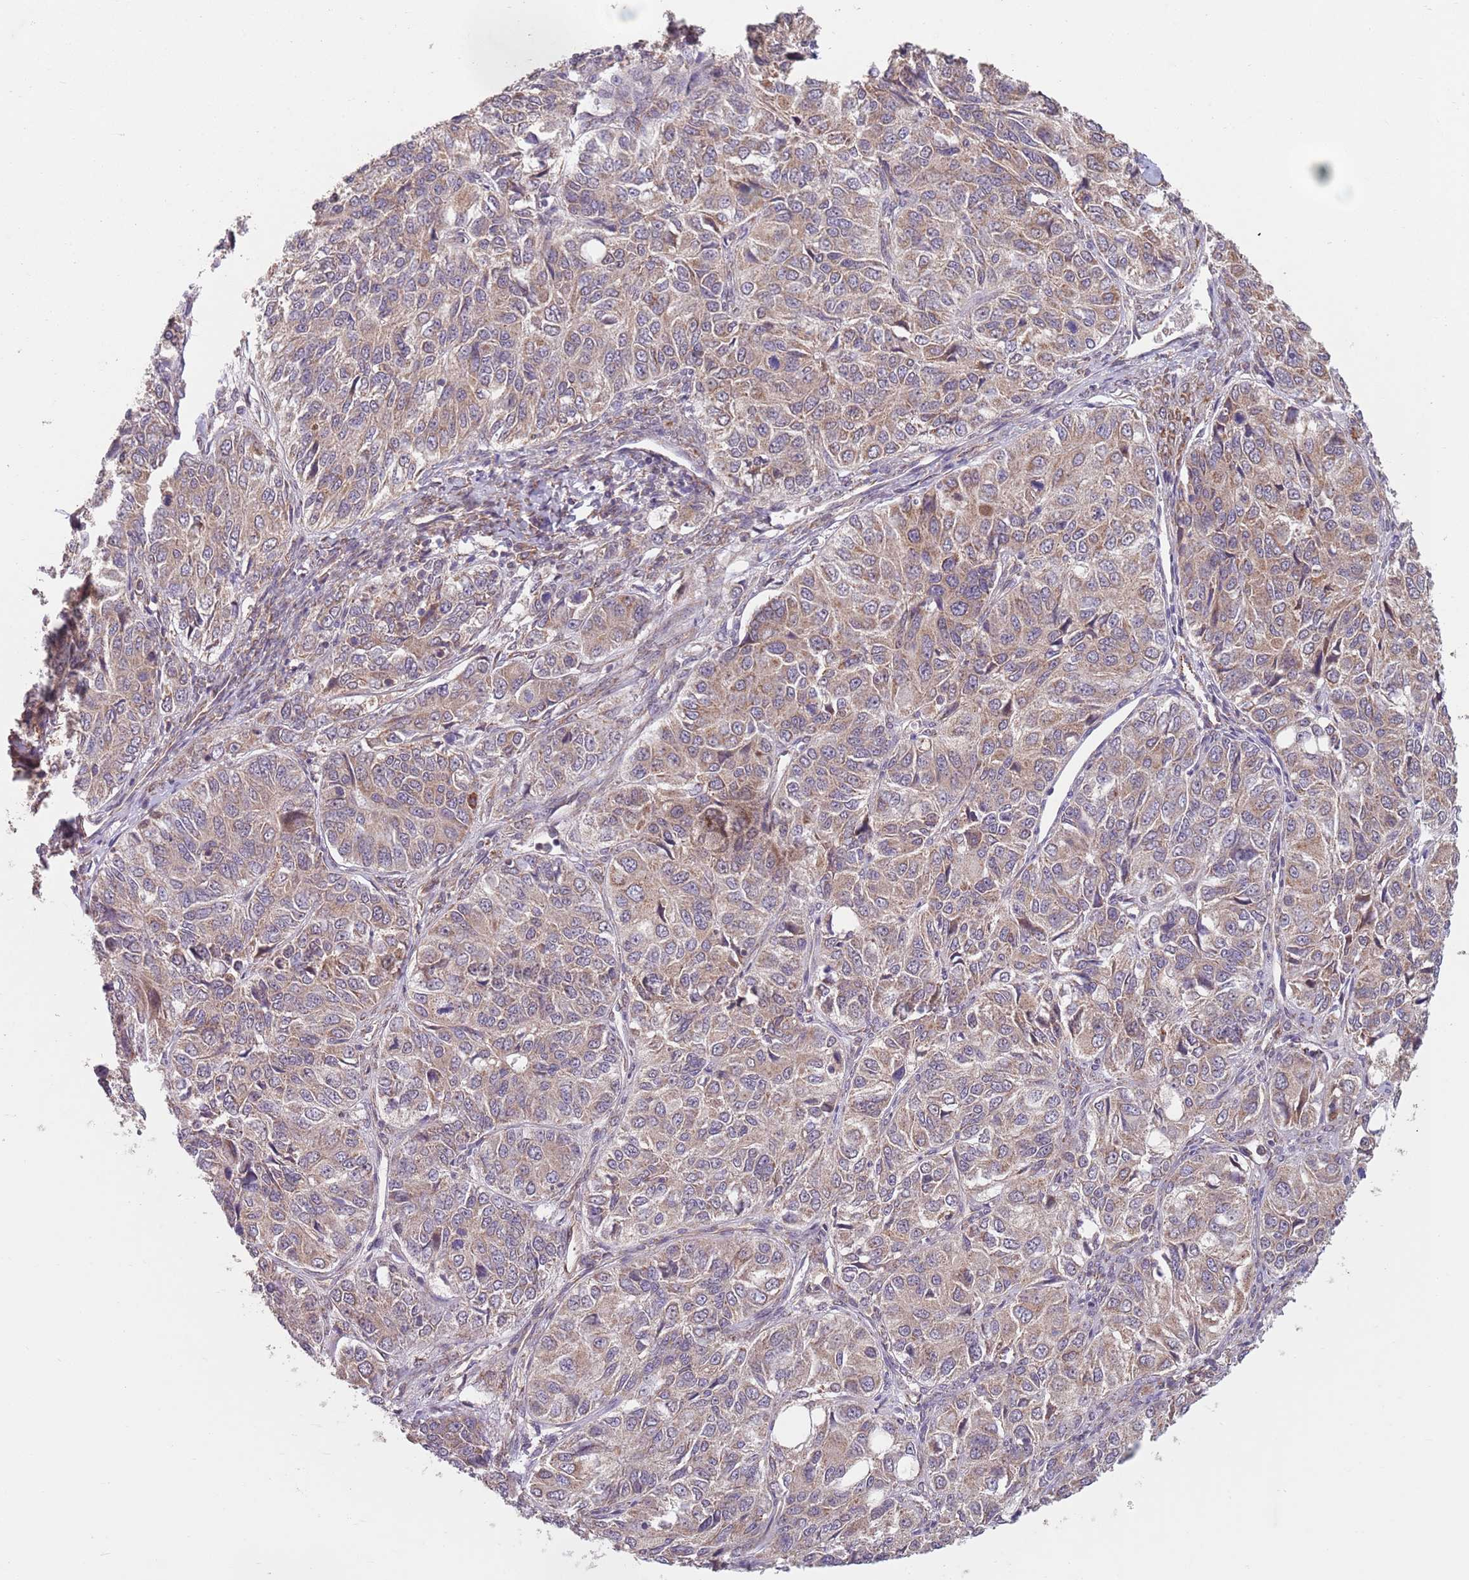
{"staining": {"intensity": "weak", "quantity": "25%-75%", "location": "cytoplasmic/membranous"}, "tissue": "ovarian cancer", "cell_type": "Tumor cells", "image_type": "cancer", "snomed": [{"axis": "morphology", "description": "Carcinoma, endometroid"}, {"axis": "topography", "description": "Ovary"}], "caption": "Ovarian cancer was stained to show a protein in brown. There is low levels of weak cytoplasmic/membranous expression in about 25%-75% of tumor cells.", "gene": "CHD9", "patient": {"sex": "female", "age": 51}}